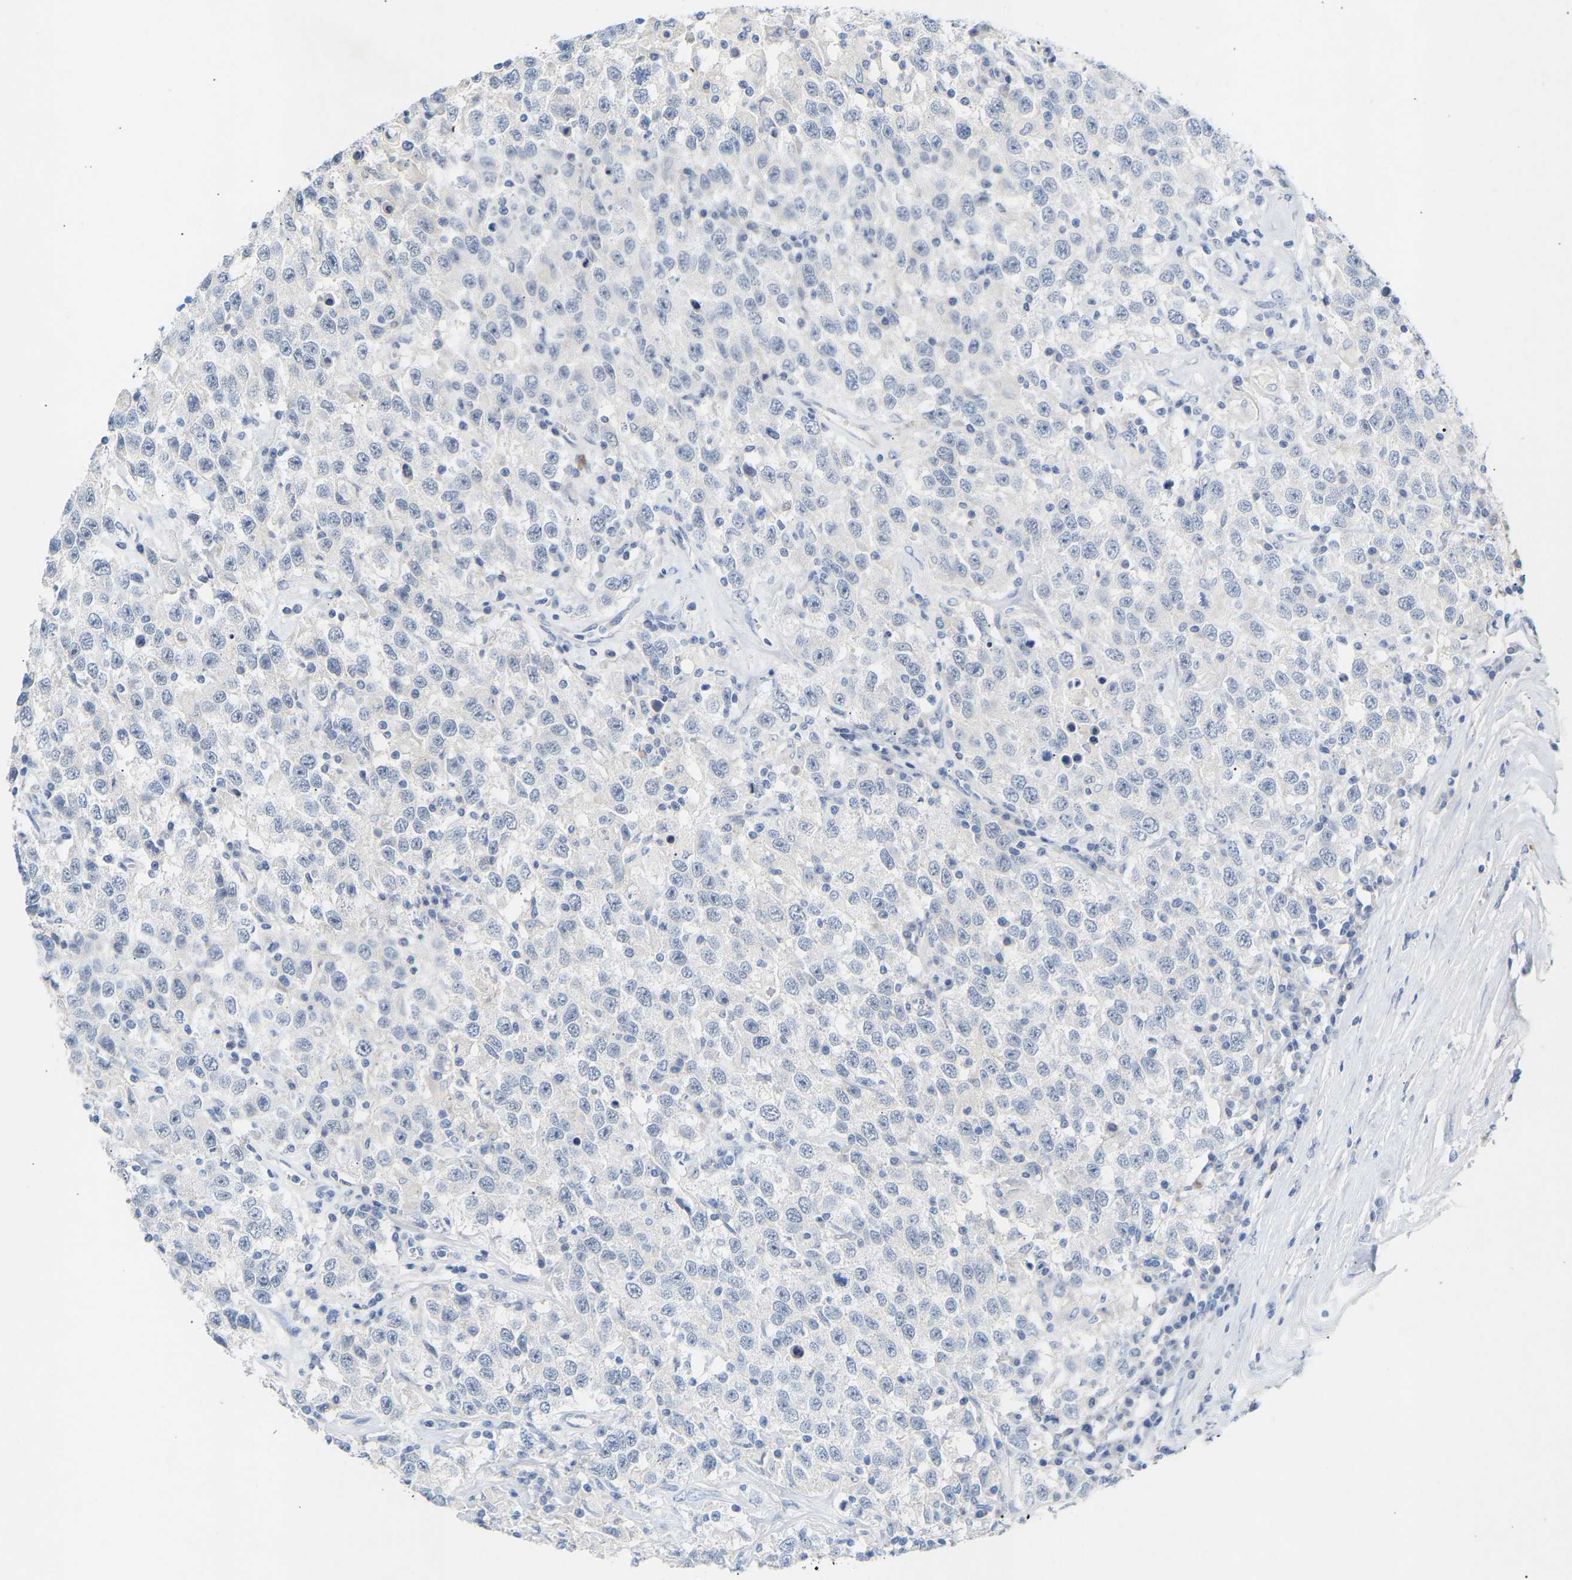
{"staining": {"intensity": "negative", "quantity": "none", "location": "none"}, "tissue": "testis cancer", "cell_type": "Tumor cells", "image_type": "cancer", "snomed": [{"axis": "morphology", "description": "Seminoma, NOS"}, {"axis": "topography", "description": "Testis"}], "caption": "Histopathology image shows no protein positivity in tumor cells of testis cancer tissue.", "gene": "PEX1", "patient": {"sex": "male", "age": 41}}